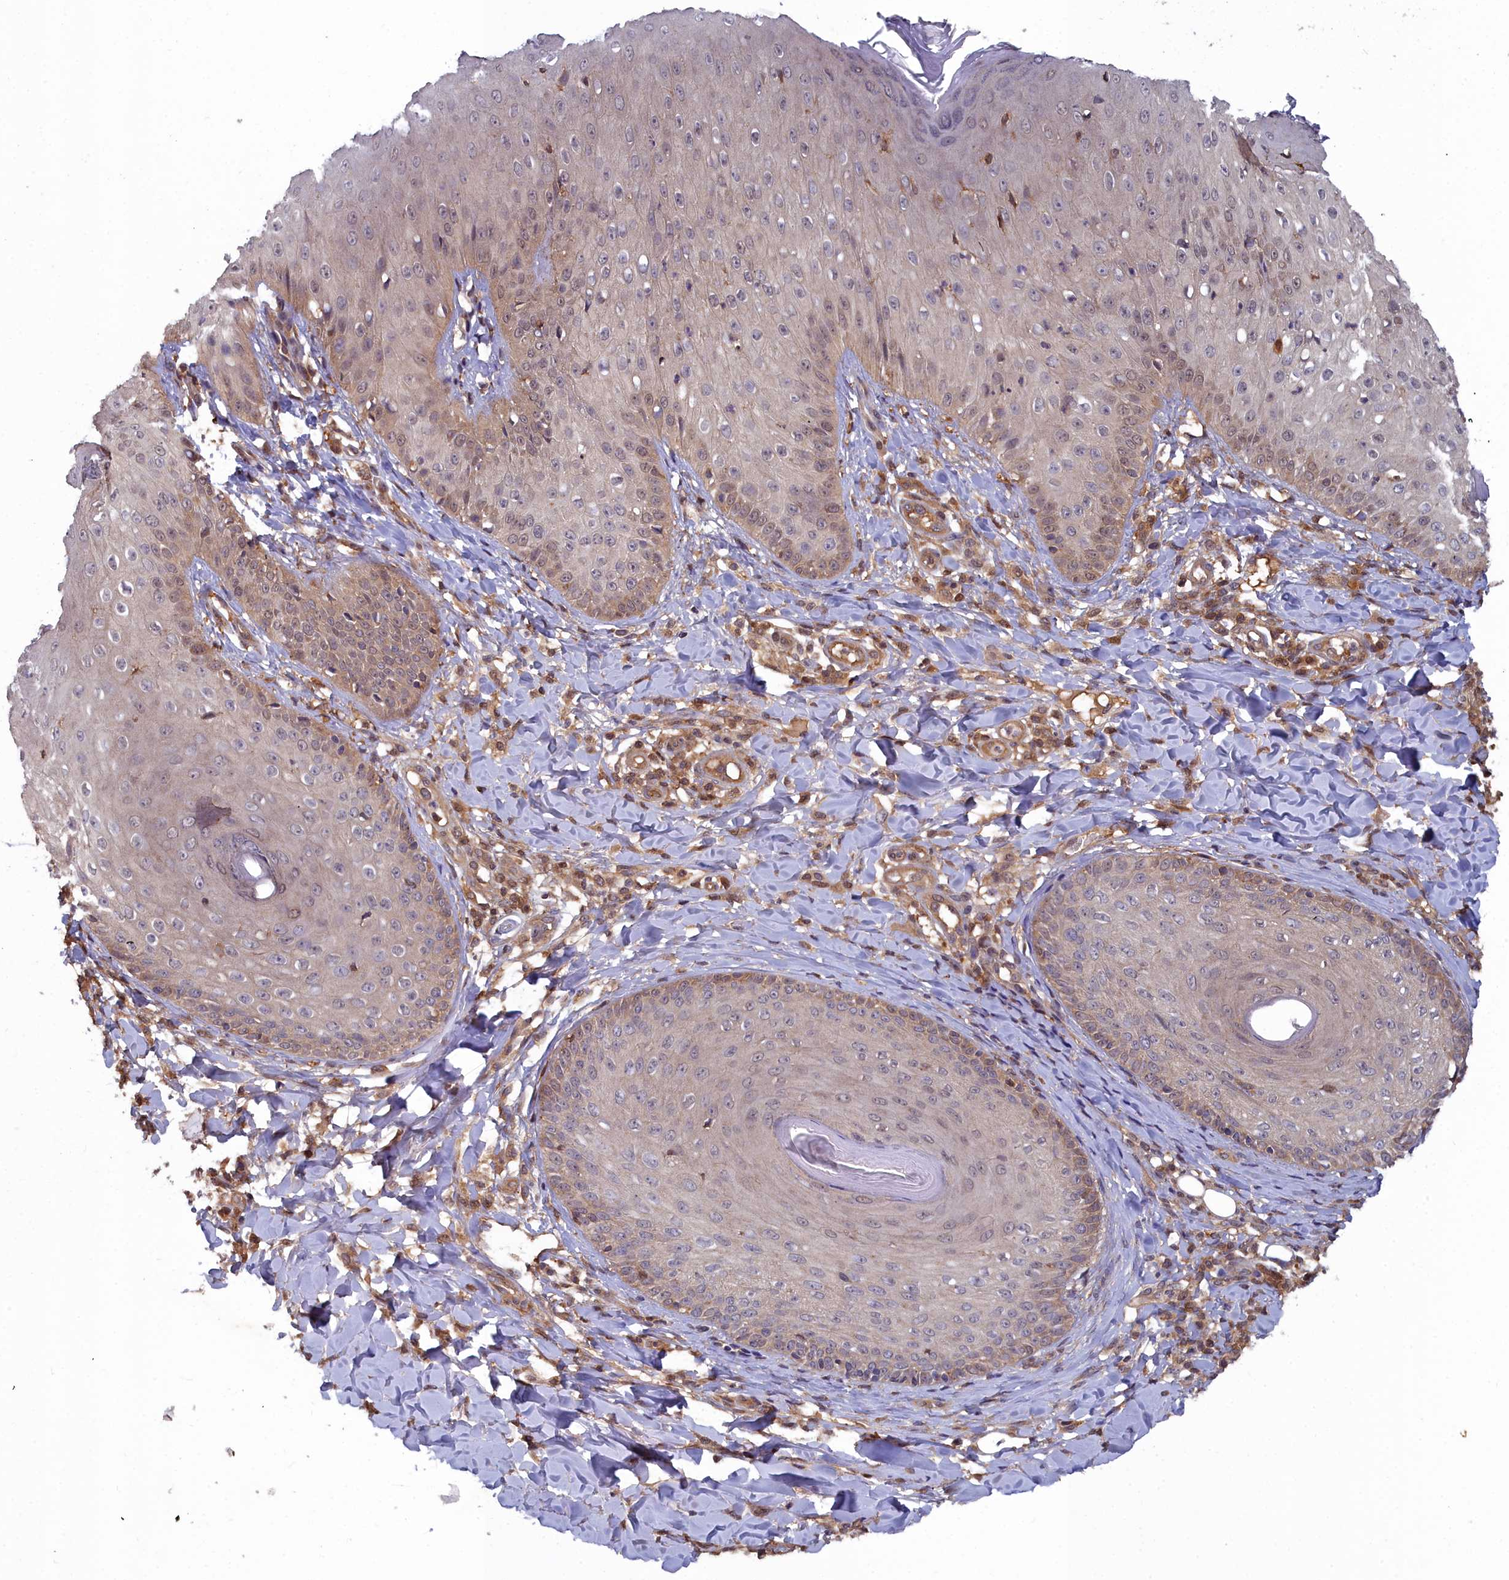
{"staining": {"intensity": "moderate", "quantity": "25%-75%", "location": "cytoplasmic/membranous"}, "tissue": "skin", "cell_type": "Epidermal cells", "image_type": "normal", "snomed": [{"axis": "morphology", "description": "Normal tissue, NOS"}, {"axis": "morphology", "description": "Inflammation, NOS"}, {"axis": "topography", "description": "Soft tissue"}, {"axis": "topography", "description": "Anal"}], "caption": "Immunohistochemical staining of unremarkable human skin reveals 25%-75% levels of moderate cytoplasmic/membranous protein expression in approximately 25%-75% of epidermal cells. The staining was performed using DAB to visualize the protein expression in brown, while the nuclei were stained in blue with hematoxylin (Magnification: 20x).", "gene": "GFRA2", "patient": {"sex": "female", "age": 15}}